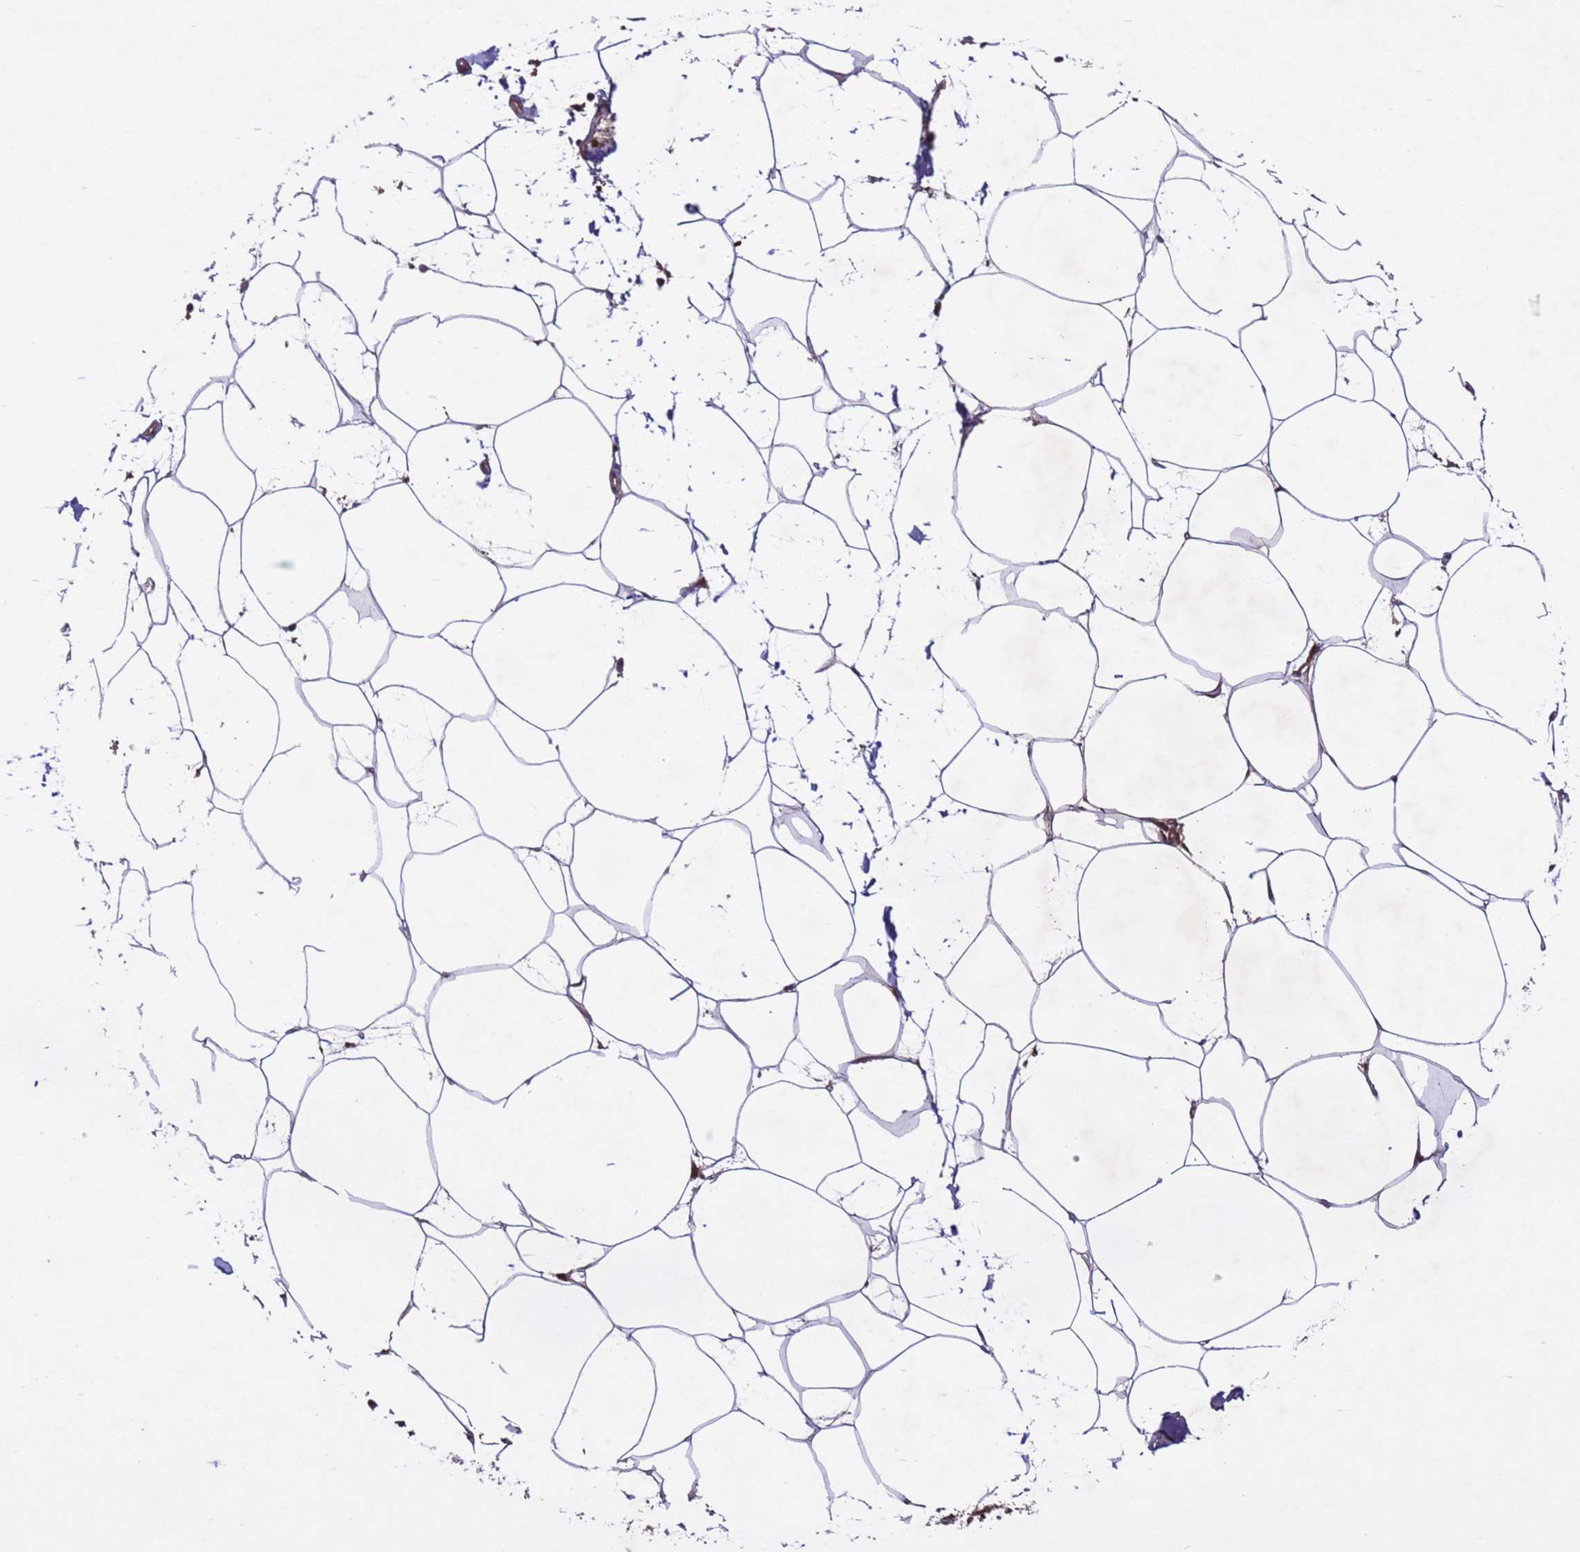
{"staining": {"intensity": "negative", "quantity": "none", "location": "none"}, "tissue": "adipose tissue", "cell_type": "Adipocytes", "image_type": "normal", "snomed": [{"axis": "morphology", "description": "Normal tissue, NOS"}, {"axis": "topography", "description": "Adipose tissue"}], "caption": "Human adipose tissue stained for a protein using IHC shows no staining in adipocytes.", "gene": "FASTKD1", "patient": {"sex": "female", "age": 37}}